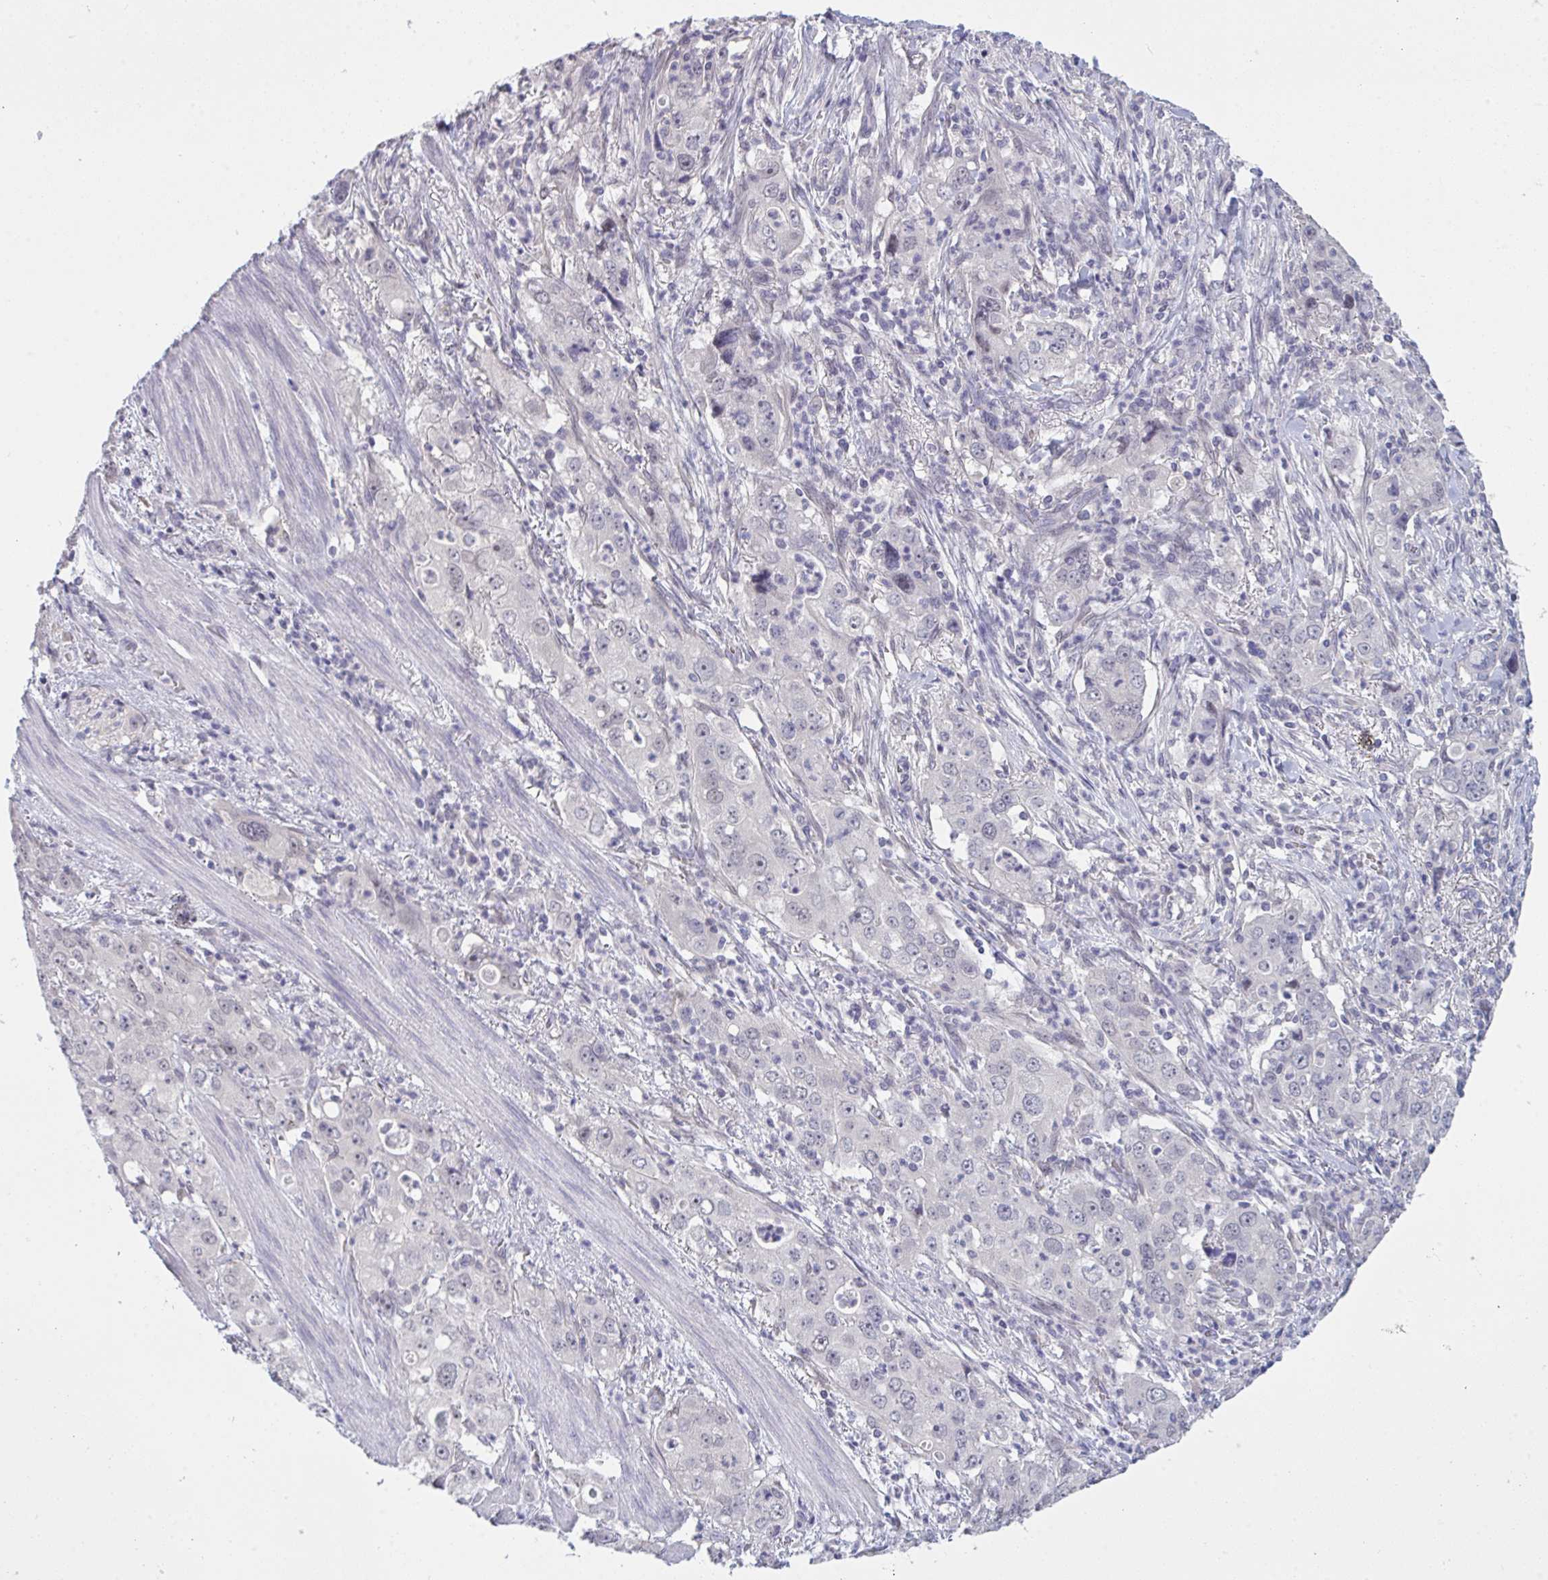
{"staining": {"intensity": "negative", "quantity": "none", "location": "none"}, "tissue": "stomach cancer", "cell_type": "Tumor cells", "image_type": "cancer", "snomed": [{"axis": "morphology", "description": "Adenocarcinoma, NOS"}, {"axis": "topography", "description": "Stomach, upper"}], "caption": "Immunohistochemistry (IHC) image of human stomach adenocarcinoma stained for a protein (brown), which demonstrates no staining in tumor cells. The staining was performed using DAB (3,3'-diaminobenzidine) to visualize the protein expression in brown, while the nuclei were stained in blue with hematoxylin (Magnification: 20x).", "gene": "ZNF784", "patient": {"sex": "male", "age": 75}}